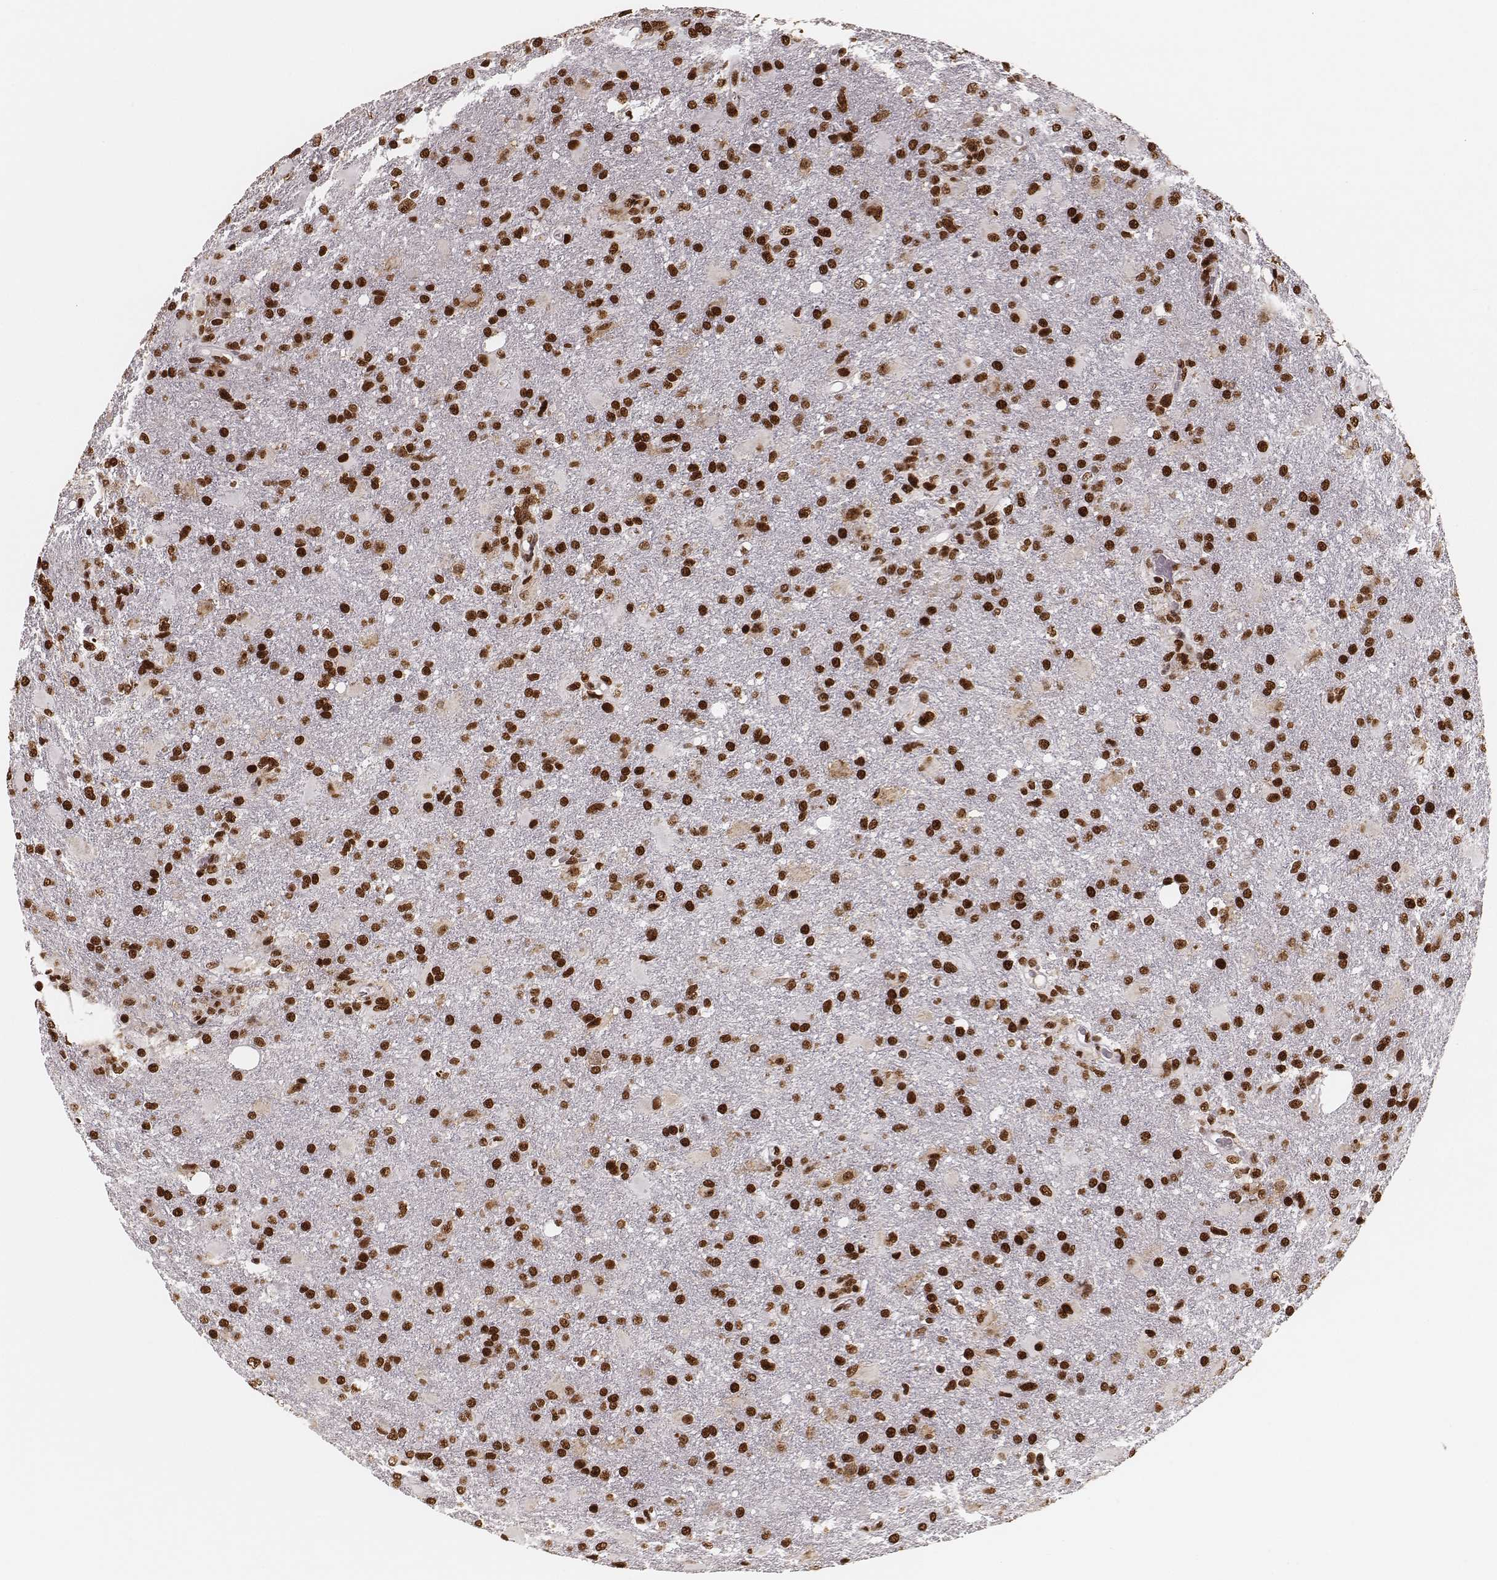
{"staining": {"intensity": "strong", "quantity": ">75%", "location": "nuclear"}, "tissue": "glioma", "cell_type": "Tumor cells", "image_type": "cancer", "snomed": [{"axis": "morphology", "description": "Glioma, malignant, High grade"}, {"axis": "topography", "description": "Brain"}], "caption": "Tumor cells reveal strong nuclear positivity in about >75% of cells in glioma.", "gene": "PARP1", "patient": {"sex": "male", "age": 68}}